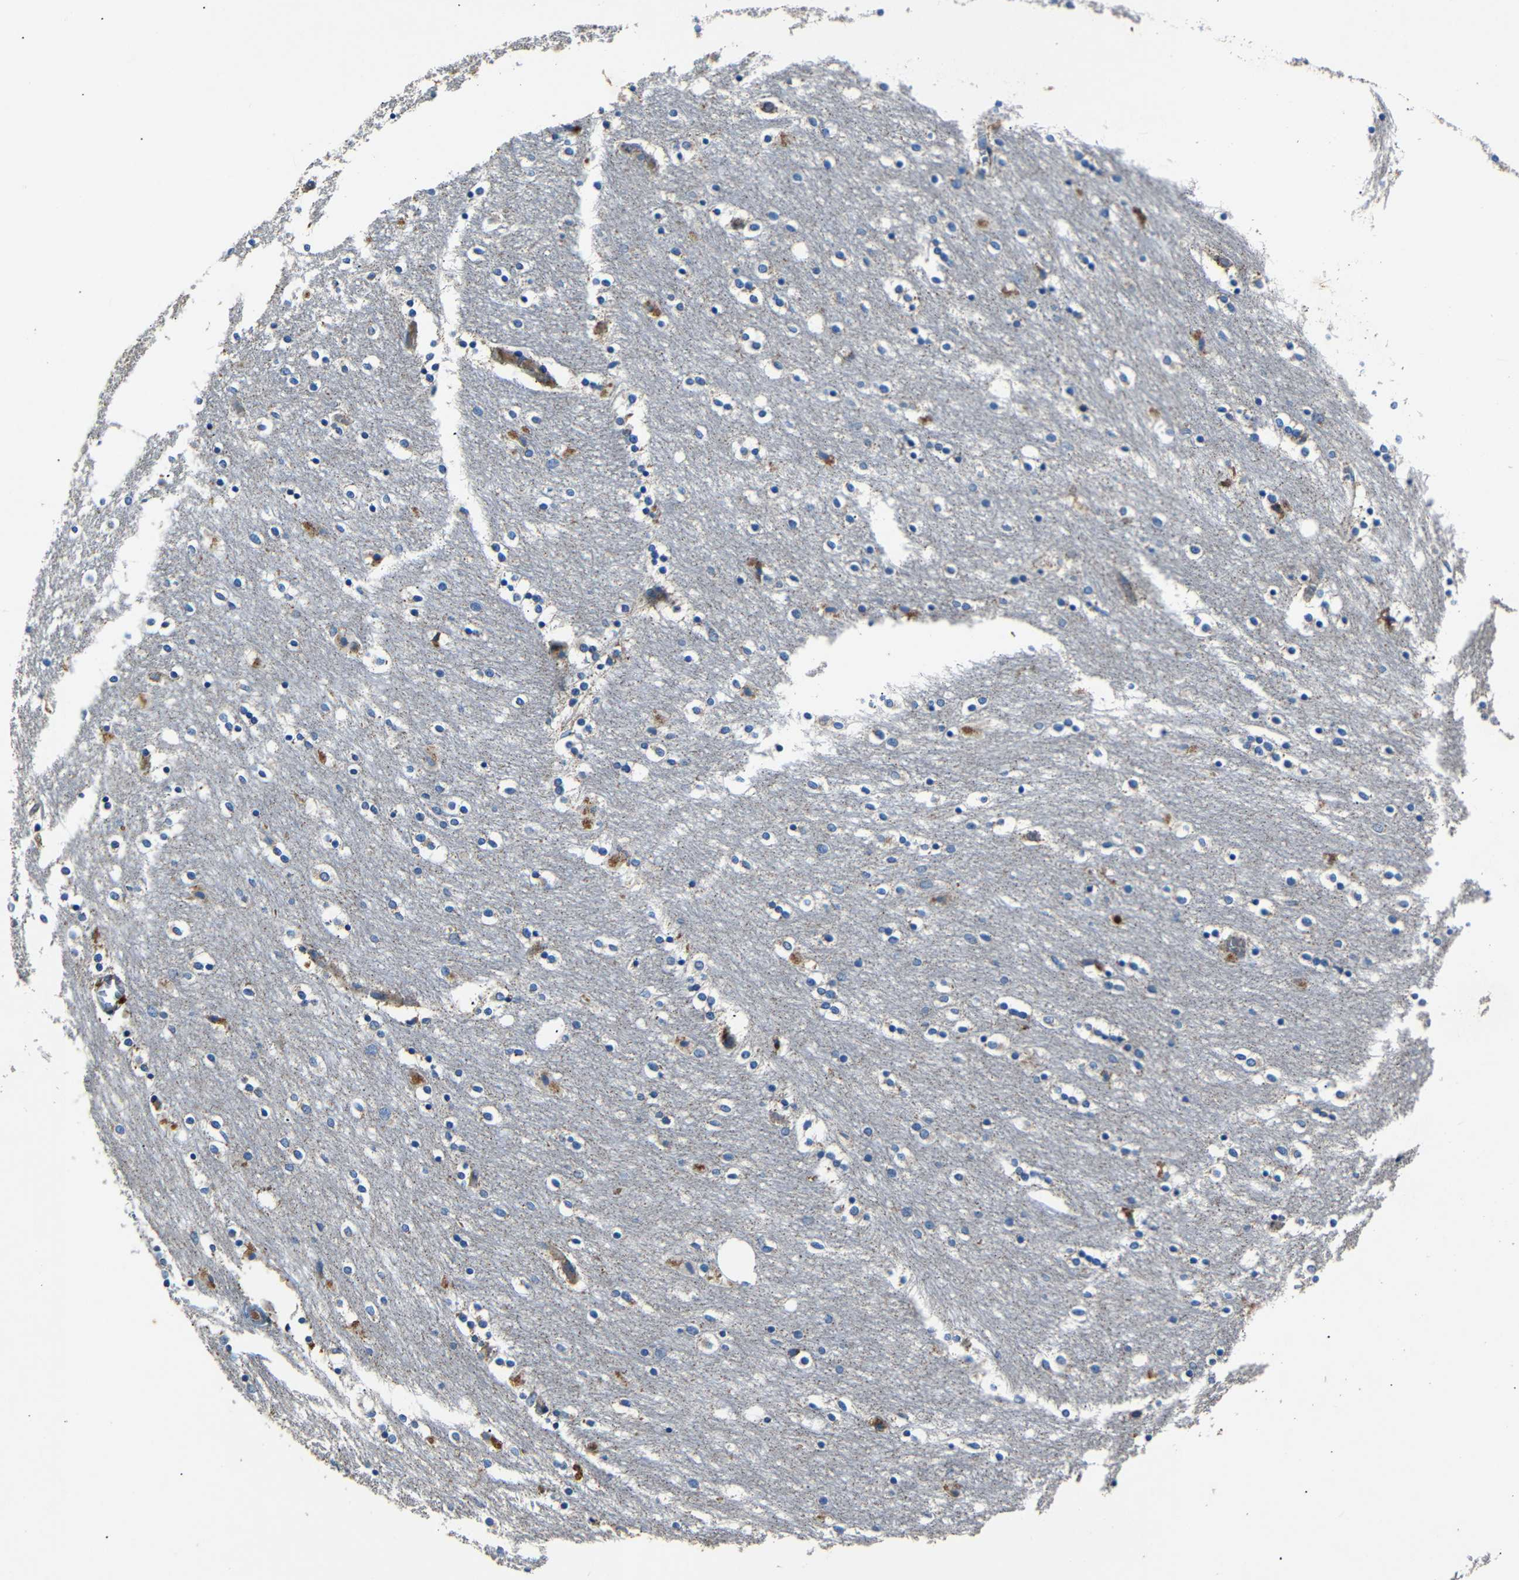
{"staining": {"intensity": "moderate", "quantity": "25%-75%", "location": "cytoplasmic/membranous"}, "tissue": "caudate", "cell_type": "Glial cells", "image_type": "normal", "snomed": [{"axis": "morphology", "description": "Normal tissue, NOS"}, {"axis": "topography", "description": "Lateral ventricle wall"}], "caption": "Caudate stained with DAB immunohistochemistry (IHC) shows medium levels of moderate cytoplasmic/membranous positivity in about 25%-75% of glial cells.", "gene": "NETO2", "patient": {"sex": "female", "age": 54}}